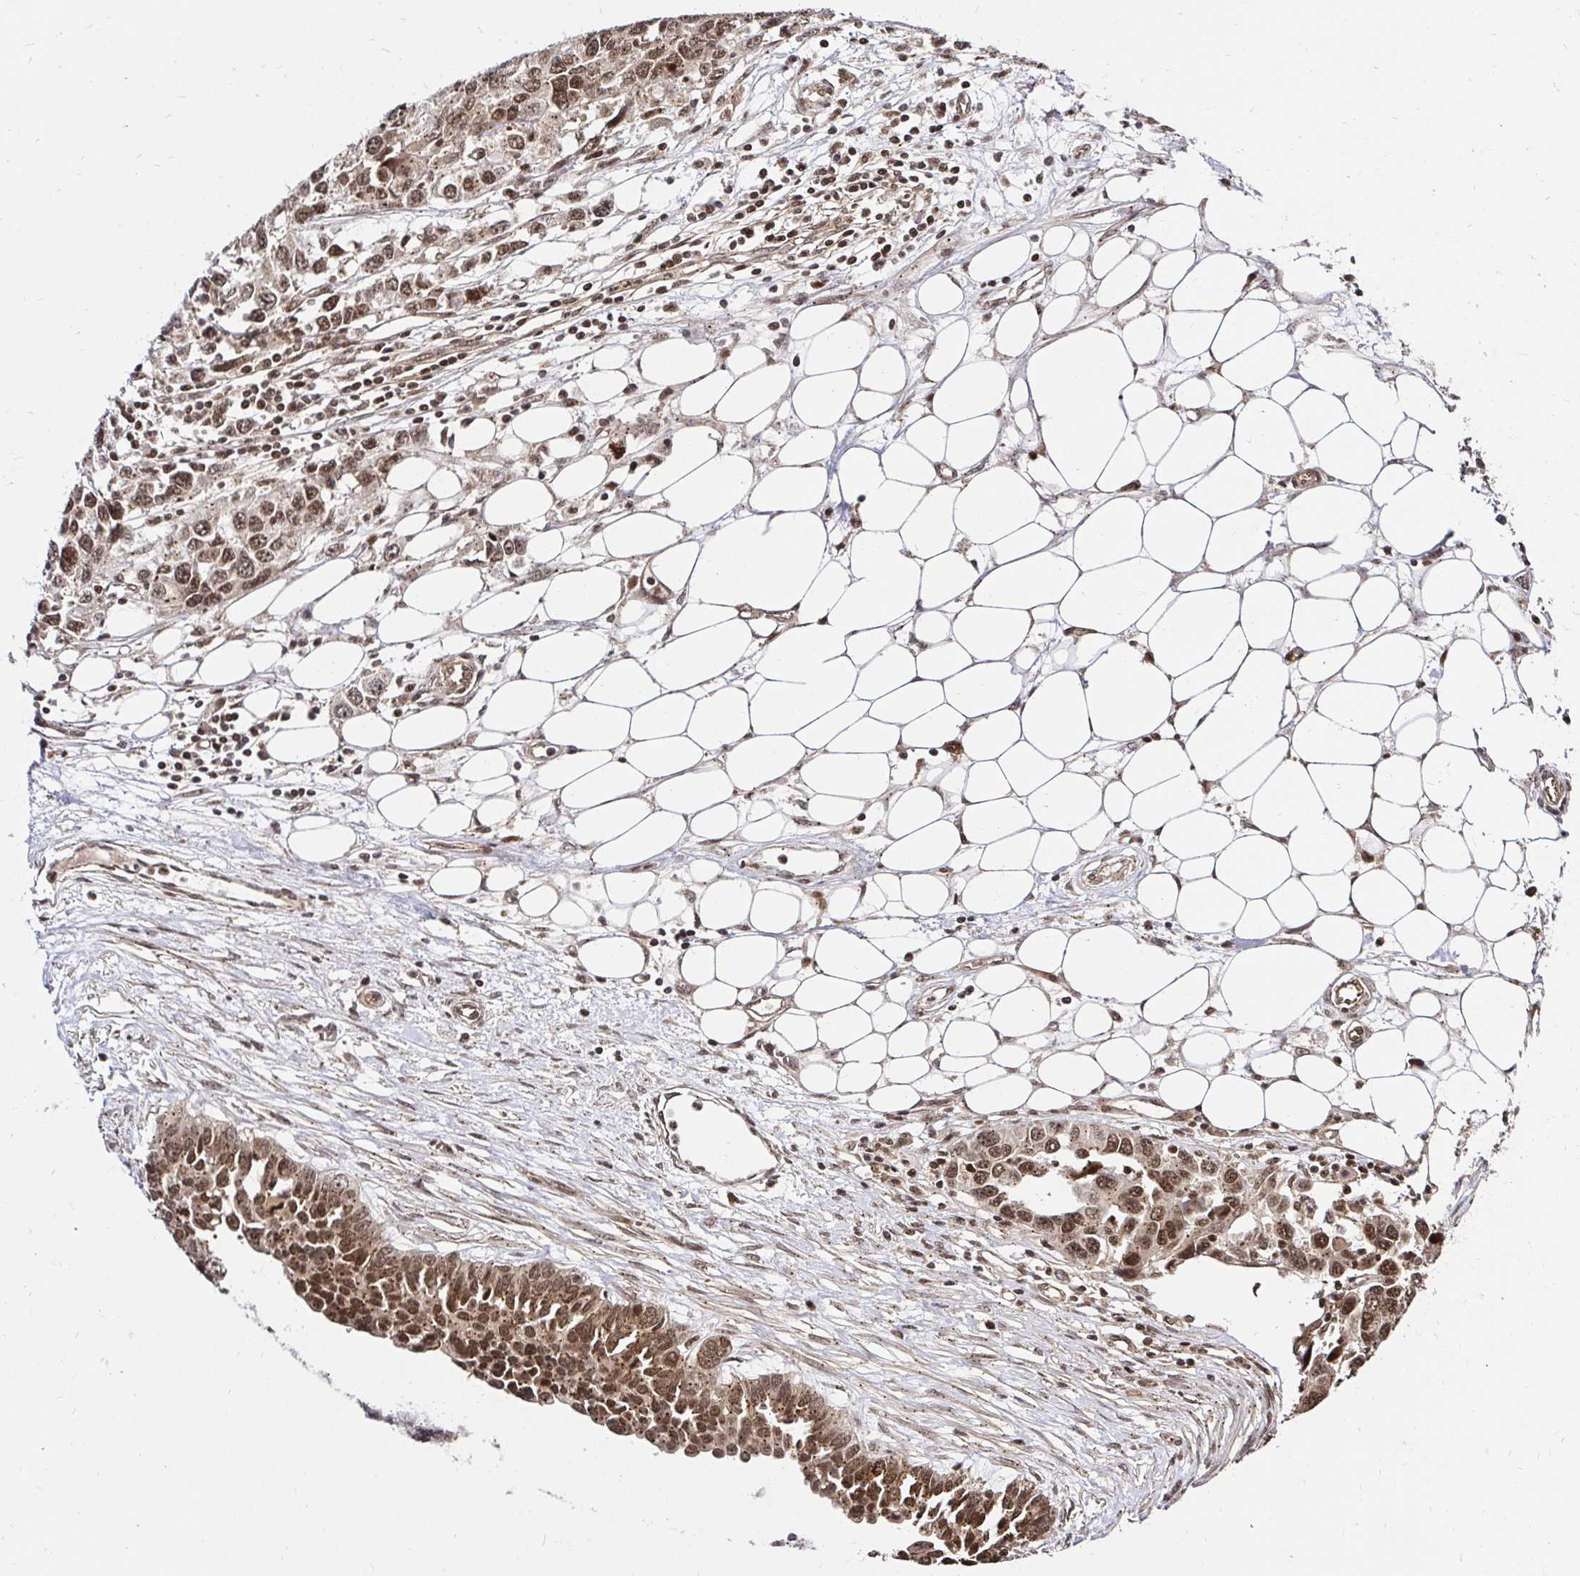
{"staining": {"intensity": "moderate", "quantity": ">75%", "location": "cytoplasmic/membranous,nuclear"}, "tissue": "ovarian cancer", "cell_type": "Tumor cells", "image_type": "cancer", "snomed": [{"axis": "morphology", "description": "Cystadenocarcinoma, serous, NOS"}, {"axis": "topography", "description": "Ovary"}], "caption": "Immunohistochemistry micrograph of human ovarian cancer (serous cystadenocarcinoma) stained for a protein (brown), which shows medium levels of moderate cytoplasmic/membranous and nuclear positivity in about >75% of tumor cells.", "gene": "GLYR1", "patient": {"sex": "female", "age": 76}}